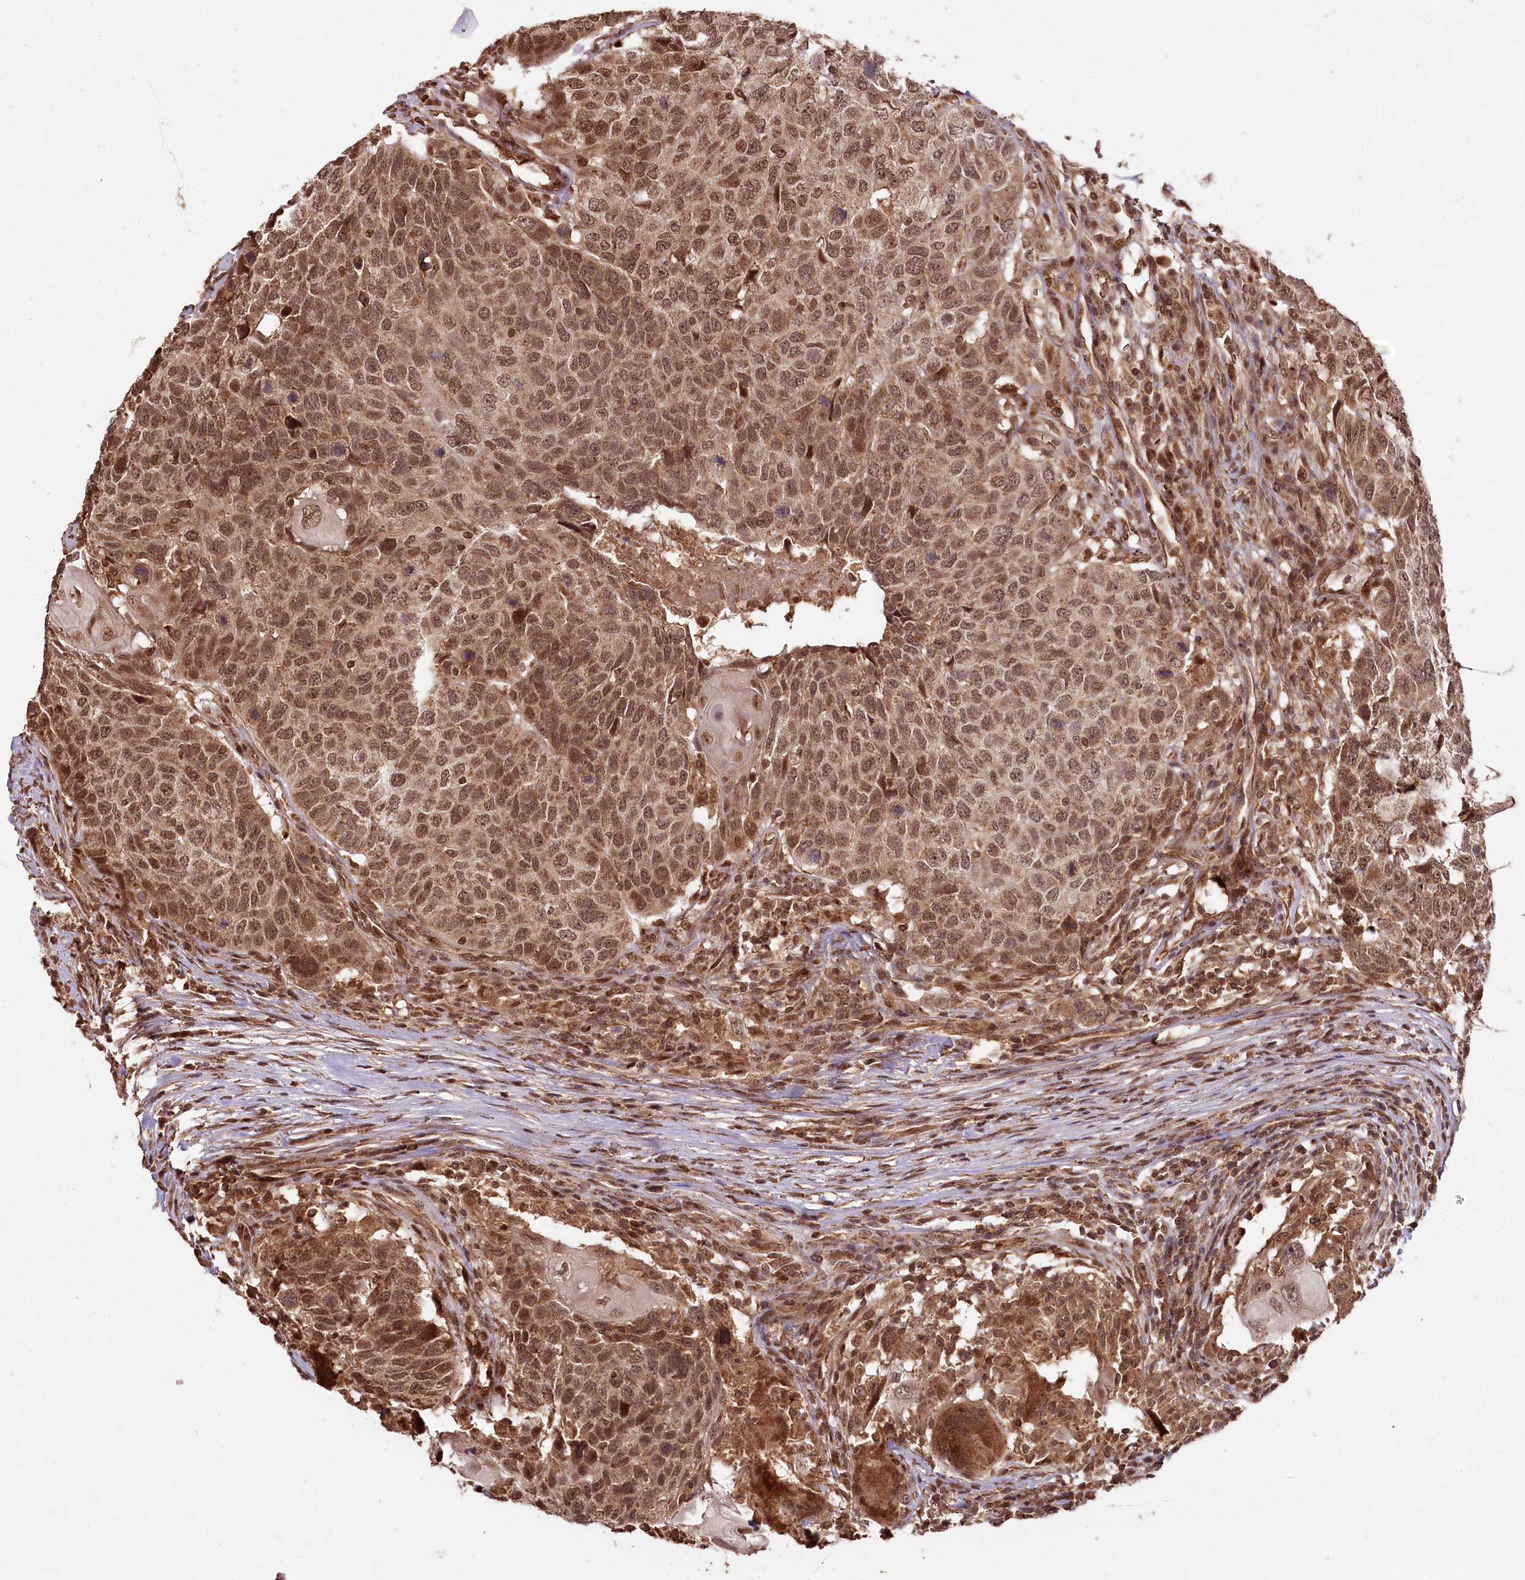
{"staining": {"intensity": "moderate", "quantity": ">75%", "location": "cytoplasmic/membranous,nuclear"}, "tissue": "head and neck cancer", "cell_type": "Tumor cells", "image_type": "cancer", "snomed": [{"axis": "morphology", "description": "Squamous cell carcinoma, NOS"}, {"axis": "topography", "description": "Head-Neck"}], "caption": "Brown immunohistochemical staining in human head and neck cancer exhibits moderate cytoplasmic/membranous and nuclear expression in about >75% of tumor cells.", "gene": "MICU1", "patient": {"sex": "male", "age": 66}}